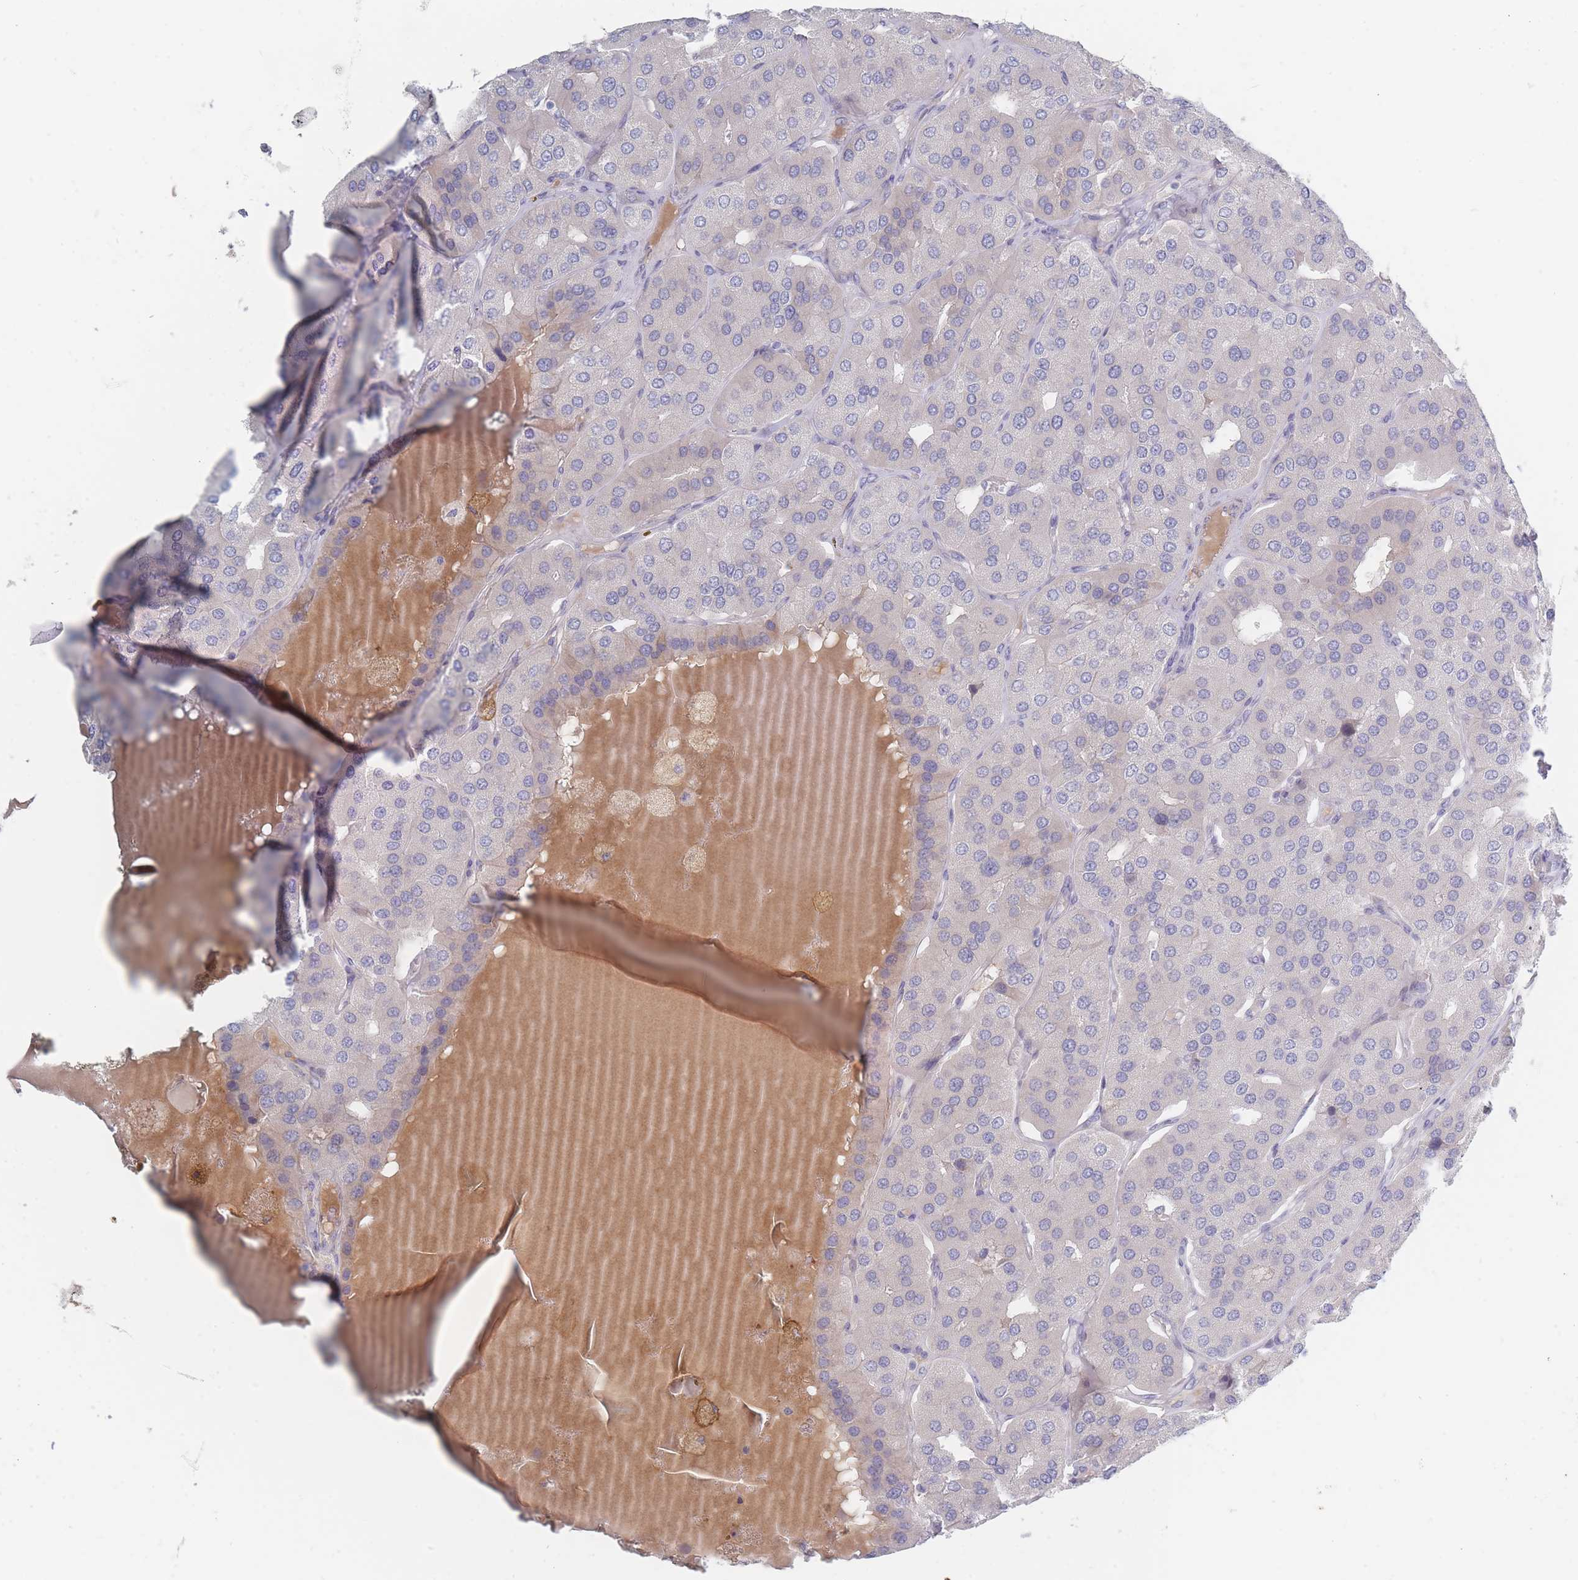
{"staining": {"intensity": "negative", "quantity": "none", "location": "none"}, "tissue": "parathyroid gland", "cell_type": "Glandular cells", "image_type": "normal", "snomed": [{"axis": "morphology", "description": "Normal tissue, NOS"}, {"axis": "morphology", "description": "Adenoma, NOS"}, {"axis": "topography", "description": "Parathyroid gland"}], "caption": "Histopathology image shows no protein expression in glandular cells of unremarkable parathyroid gland.", "gene": "SPATS1", "patient": {"sex": "female", "age": 86}}